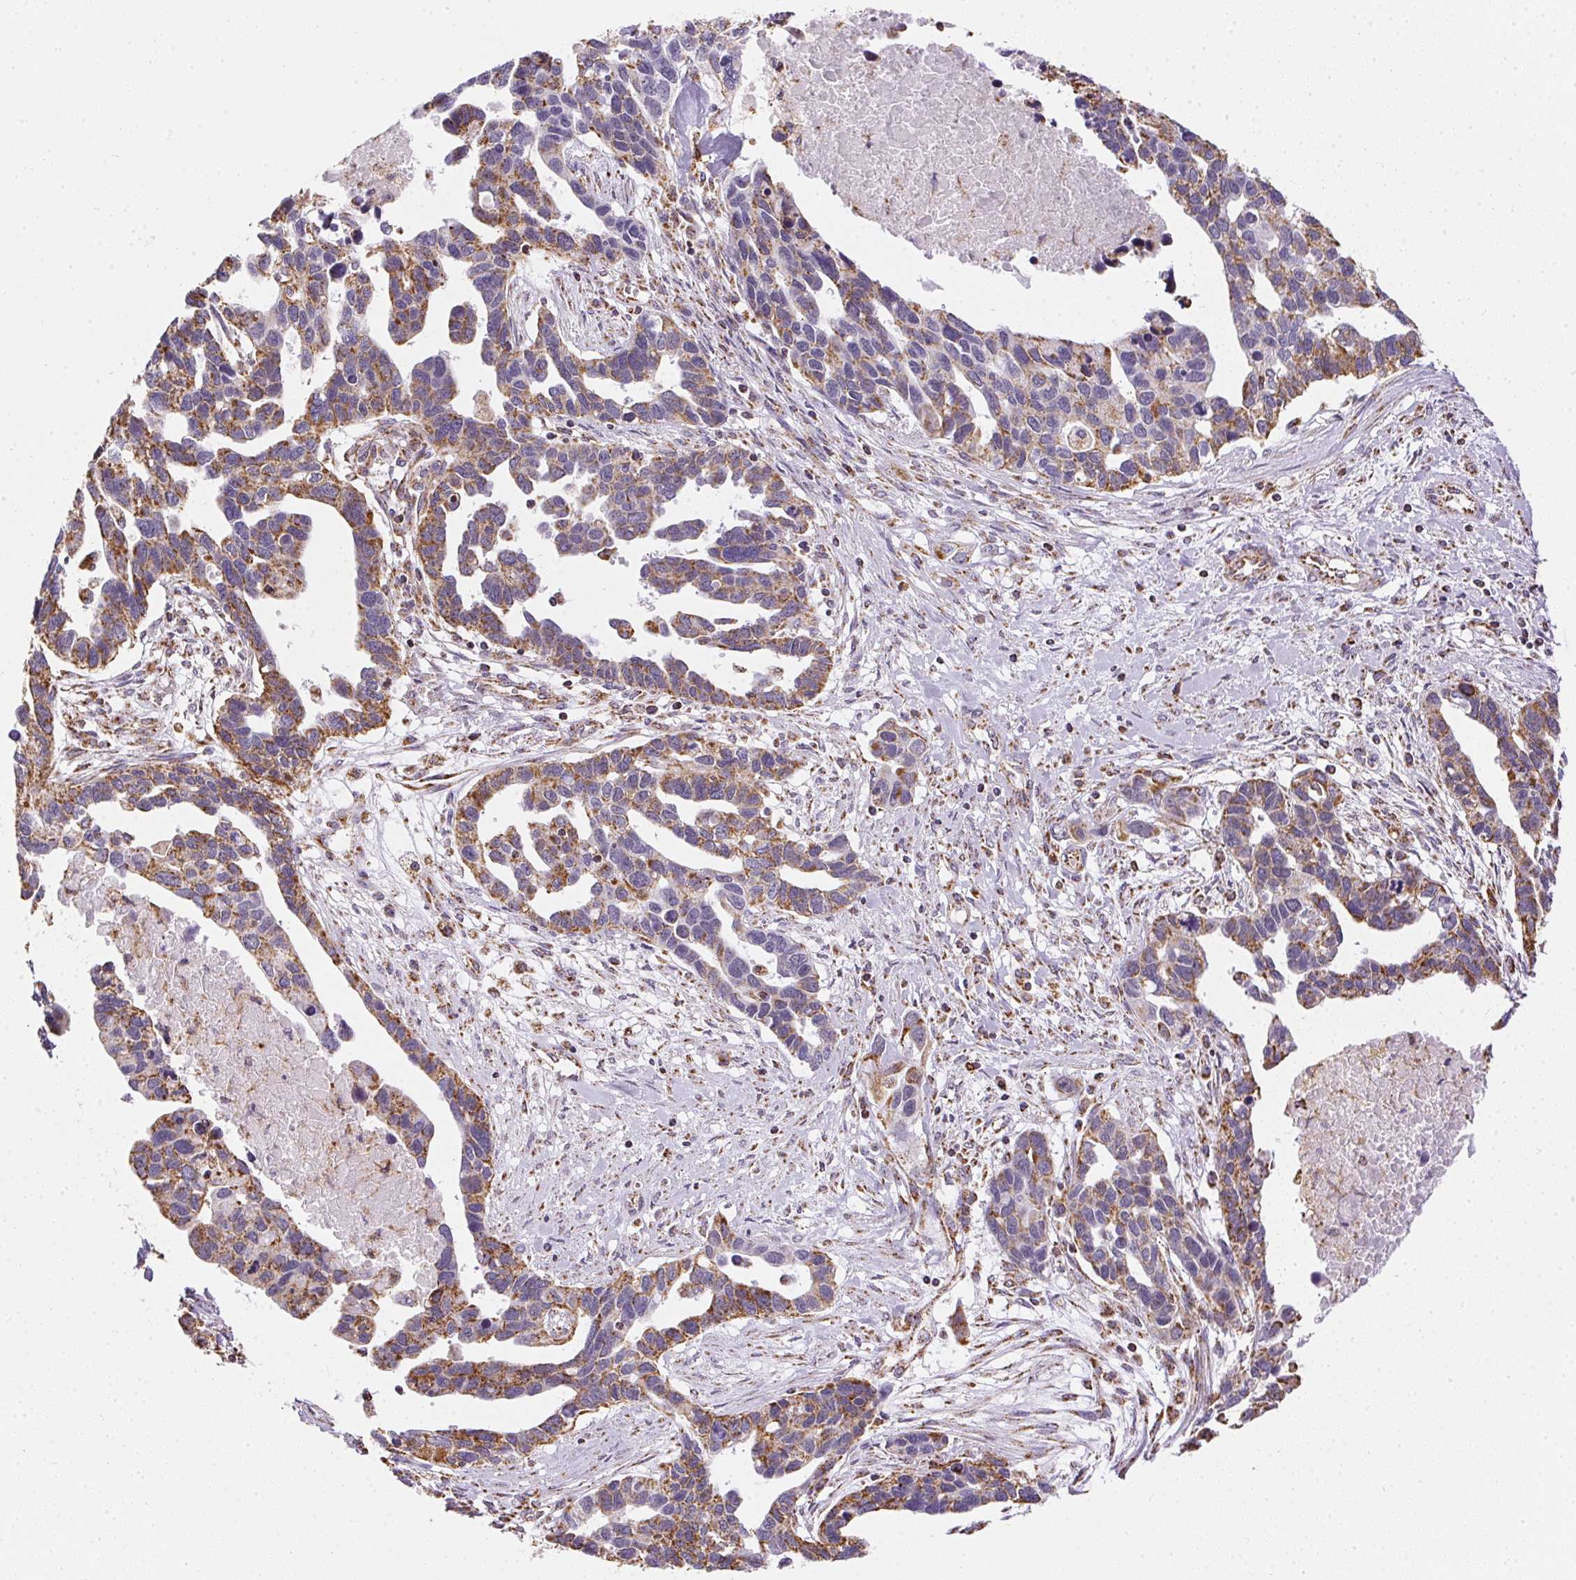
{"staining": {"intensity": "moderate", "quantity": "25%-75%", "location": "cytoplasmic/membranous"}, "tissue": "ovarian cancer", "cell_type": "Tumor cells", "image_type": "cancer", "snomed": [{"axis": "morphology", "description": "Cystadenocarcinoma, serous, NOS"}, {"axis": "topography", "description": "Ovary"}], "caption": "Human ovarian cancer (serous cystadenocarcinoma) stained for a protein (brown) exhibits moderate cytoplasmic/membranous positive expression in about 25%-75% of tumor cells.", "gene": "MAPK11", "patient": {"sex": "female", "age": 54}}